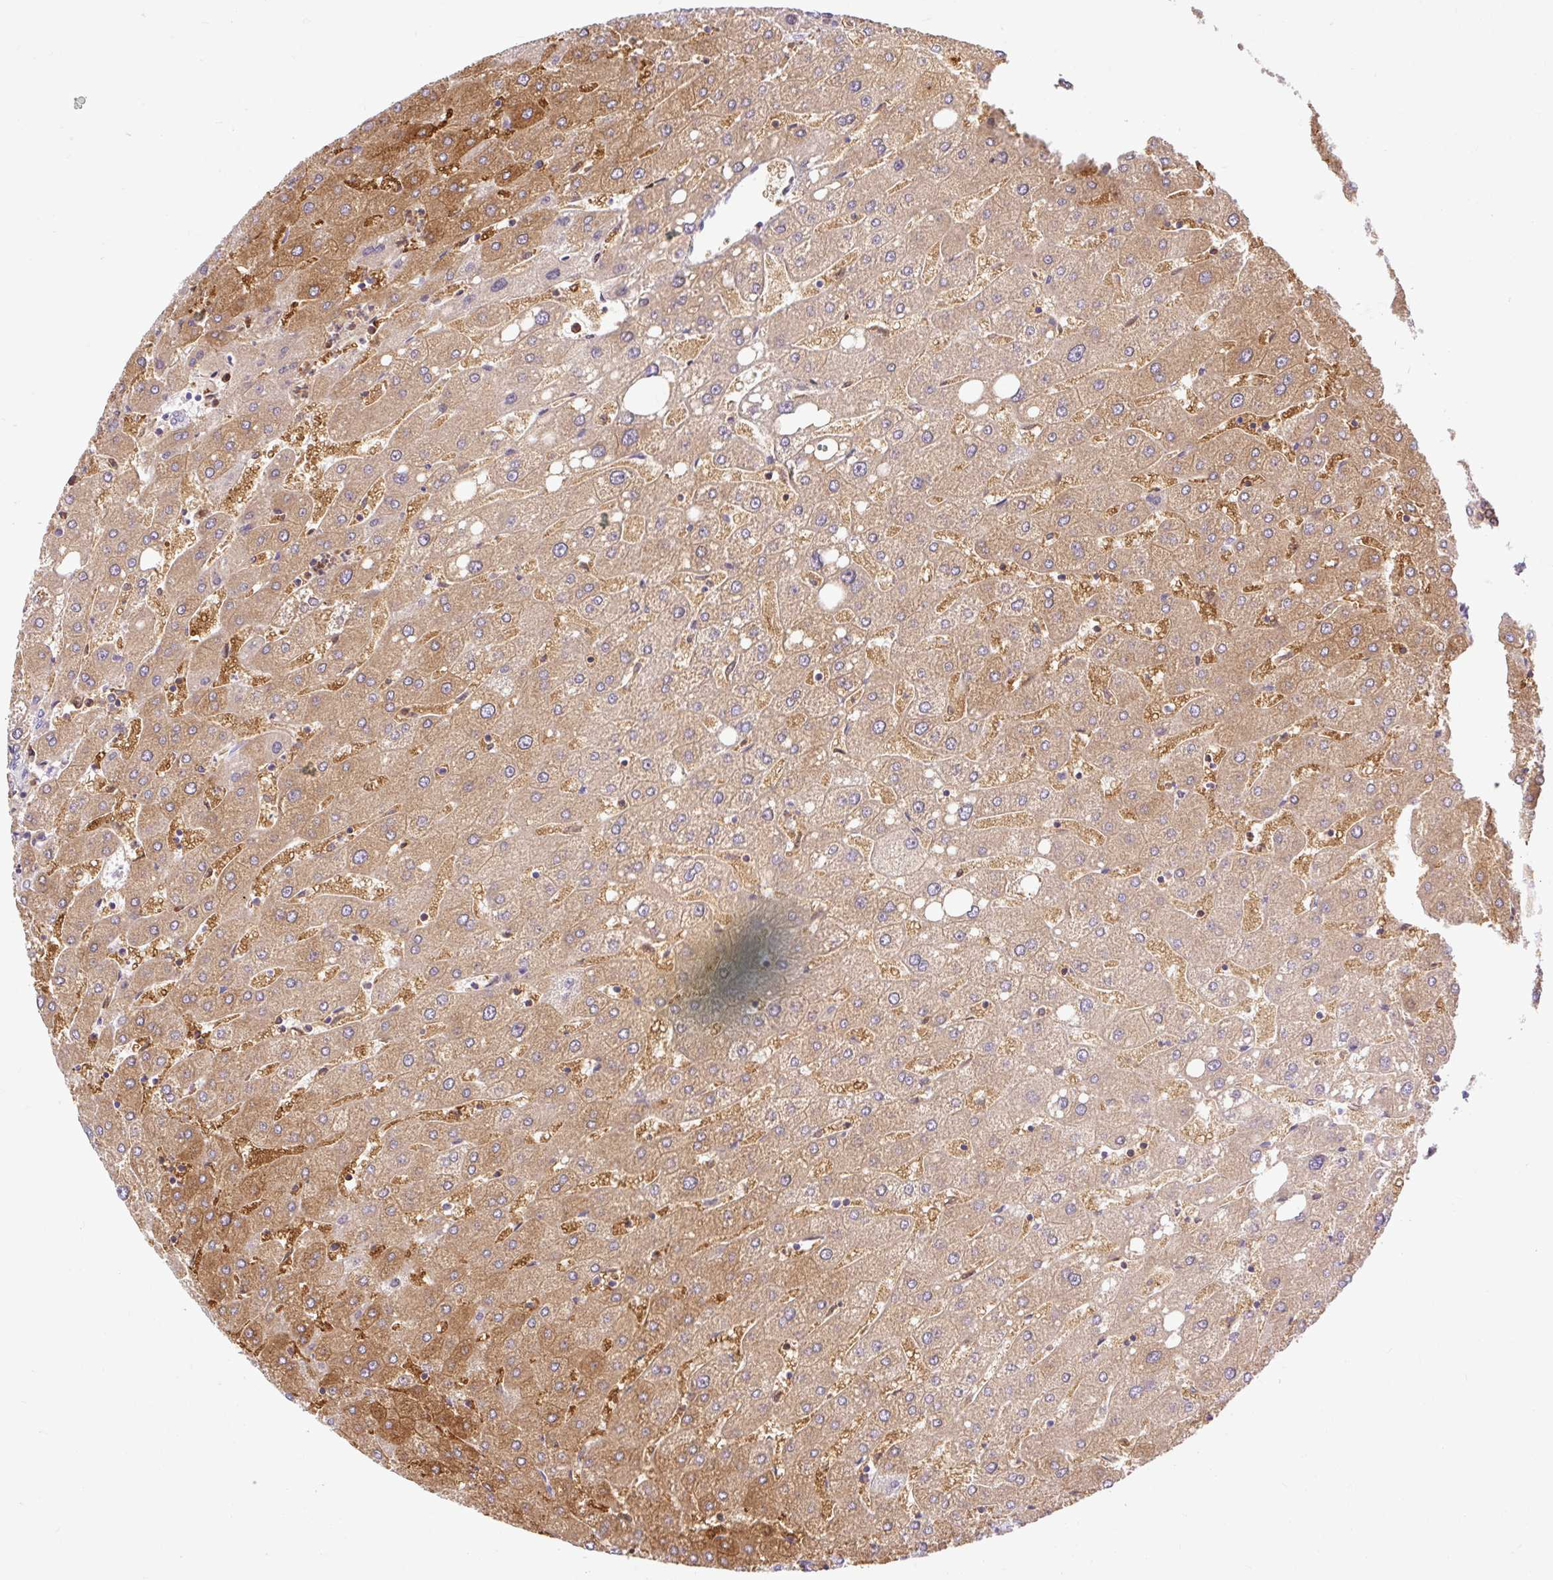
{"staining": {"intensity": "negative", "quantity": "none", "location": "none"}, "tissue": "liver", "cell_type": "Cholangiocytes", "image_type": "normal", "snomed": [{"axis": "morphology", "description": "Normal tissue, NOS"}, {"axis": "topography", "description": "Liver"}], "caption": "Image shows no significant protein expression in cholangiocytes of benign liver.", "gene": "SLC25A40", "patient": {"sex": "male", "age": 67}}